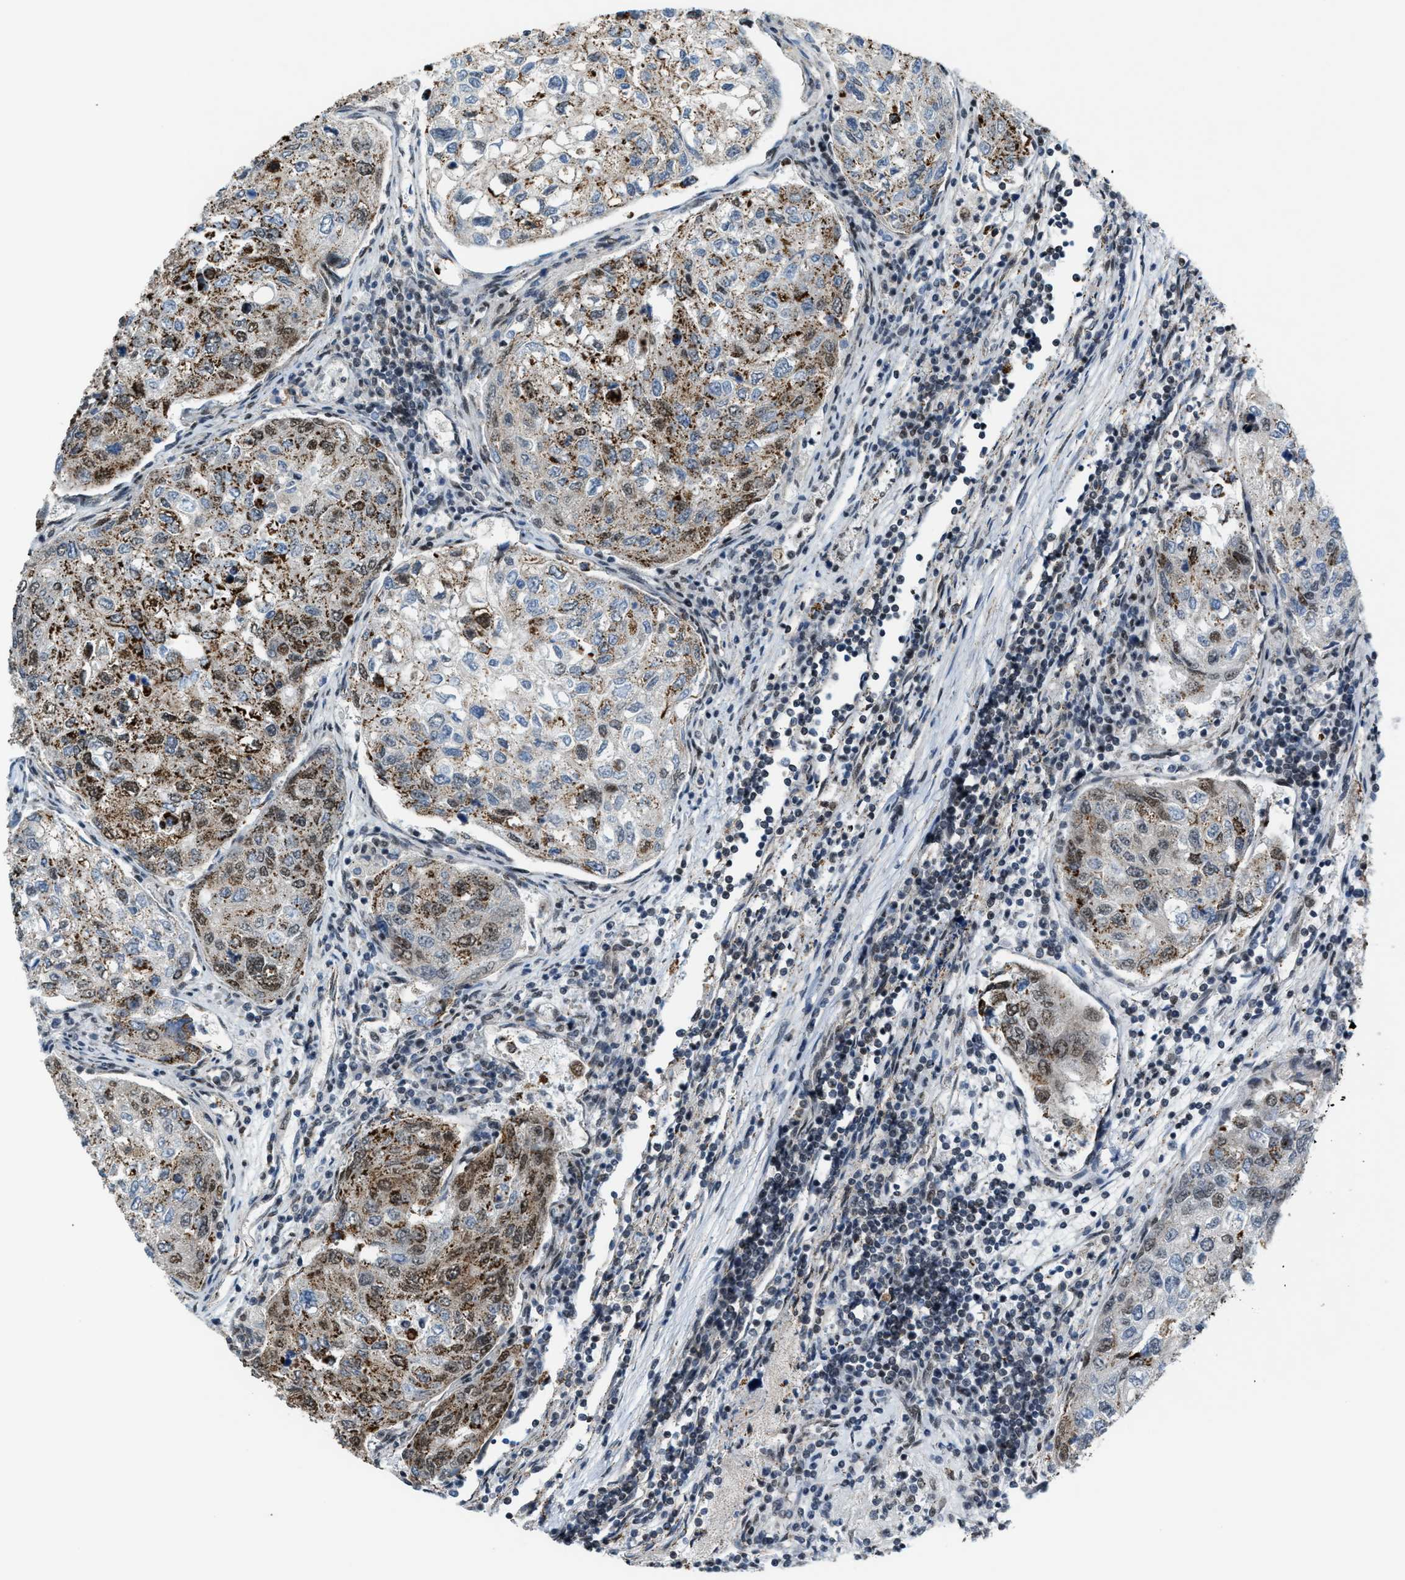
{"staining": {"intensity": "moderate", "quantity": ">75%", "location": "cytoplasmic/membranous"}, "tissue": "urothelial cancer", "cell_type": "Tumor cells", "image_type": "cancer", "snomed": [{"axis": "morphology", "description": "Urothelial carcinoma, High grade"}, {"axis": "topography", "description": "Lymph node"}, {"axis": "topography", "description": "Urinary bladder"}], "caption": "Human high-grade urothelial carcinoma stained with a protein marker demonstrates moderate staining in tumor cells.", "gene": "HIBADH", "patient": {"sex": "male", "age": 51}}